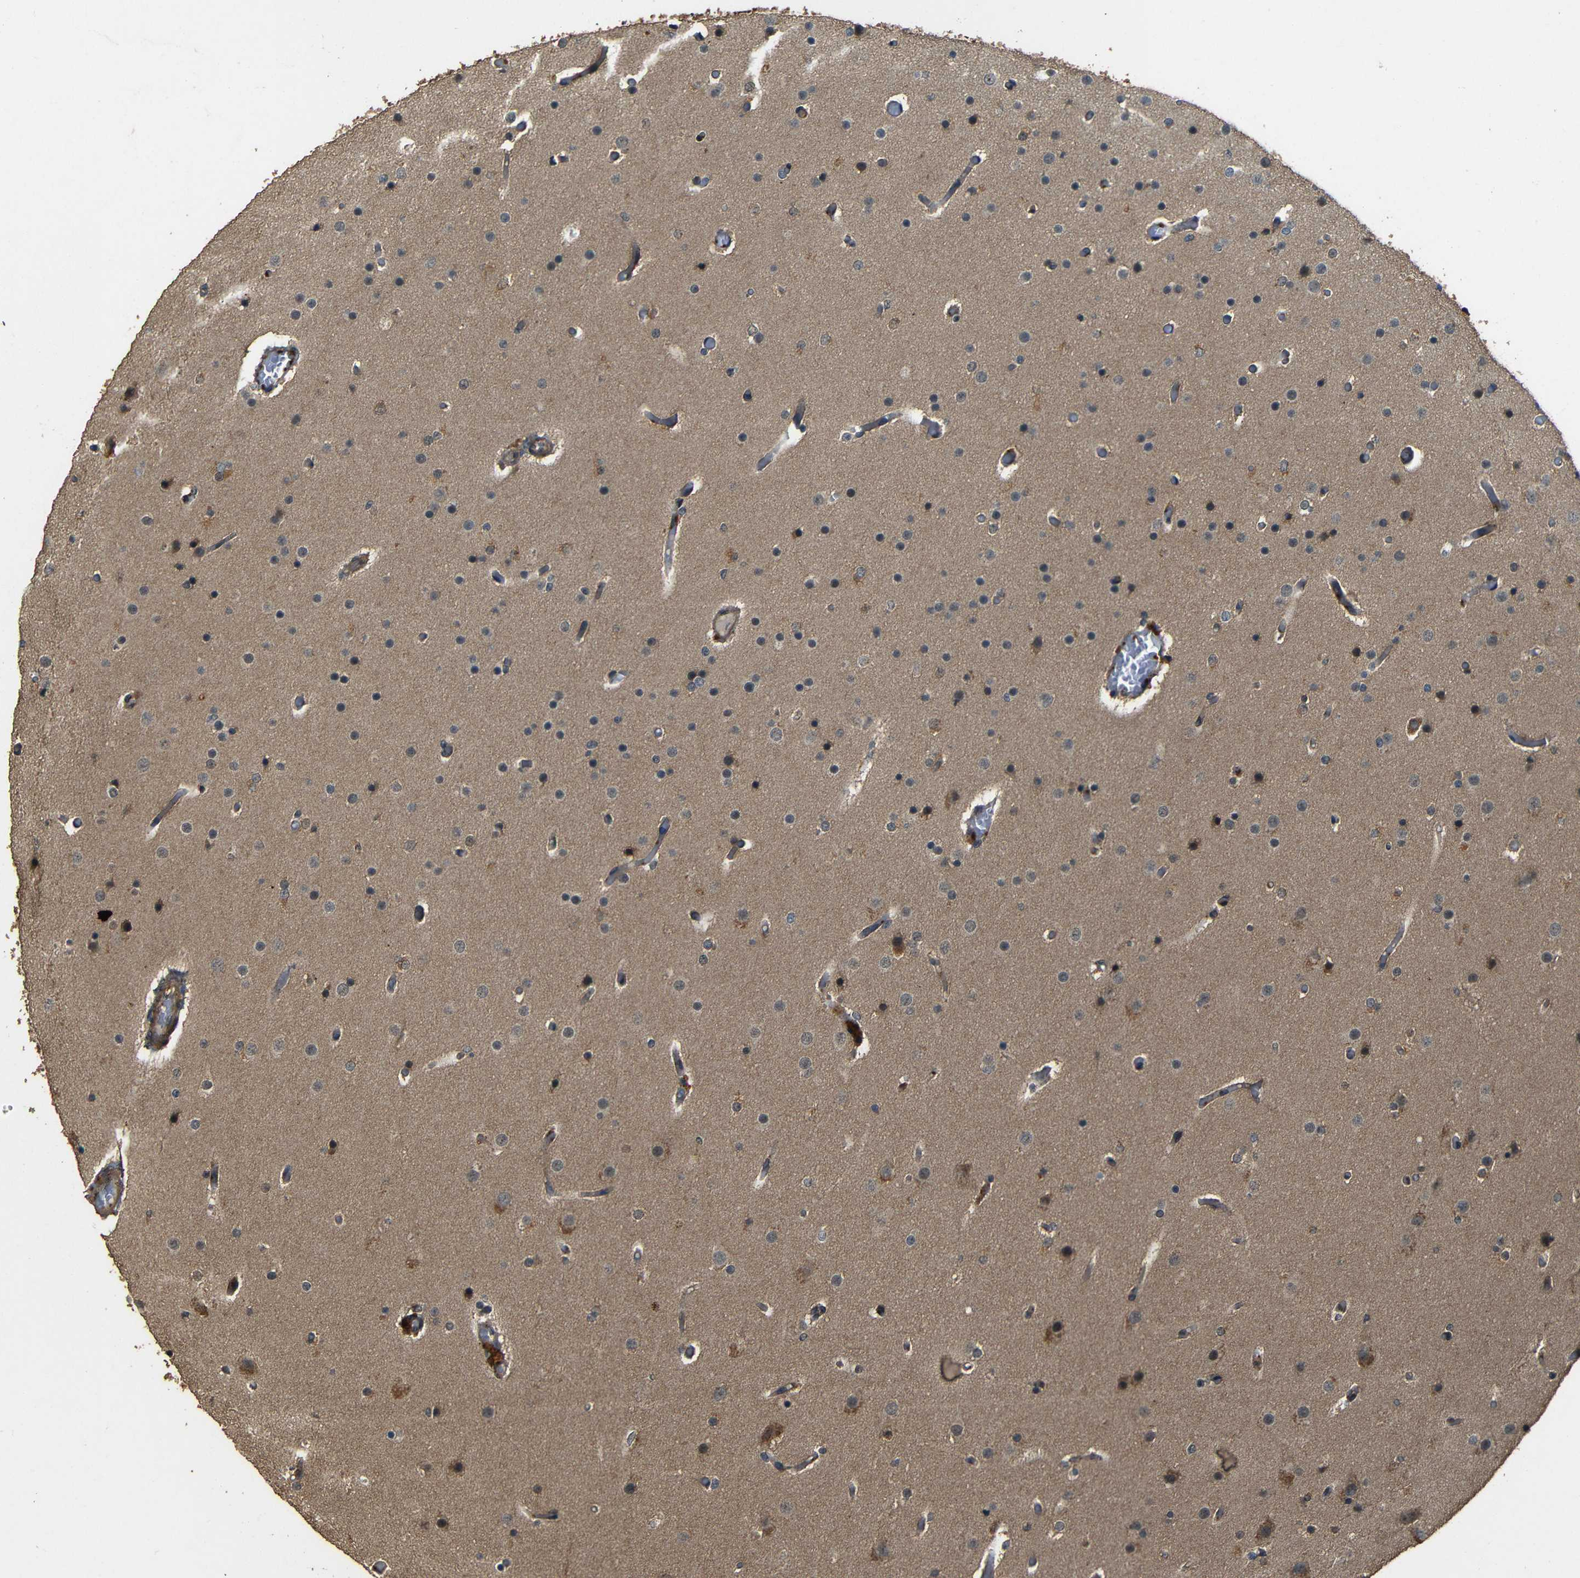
{"staining": {"intensity": "moderate", "quantity": "<25%", "location": "cytoplasmic/membranous"}, "tissue": "glioma", "cell_type": "Tumor cells", "image_type": "cancer", "snomed": [{"axis": "morphology", "description": "Glioma, malignant, High grade"}, {"axis": "topography", "description": "Cerebral cortex"}], "caption": "Protein staining of glioma tissue displays moderate cytoplasmic/membranous expression in approximately <25% of tumor cells.", "gene": "PDE5A", "patient": {"sex": "female", "age": 36}}